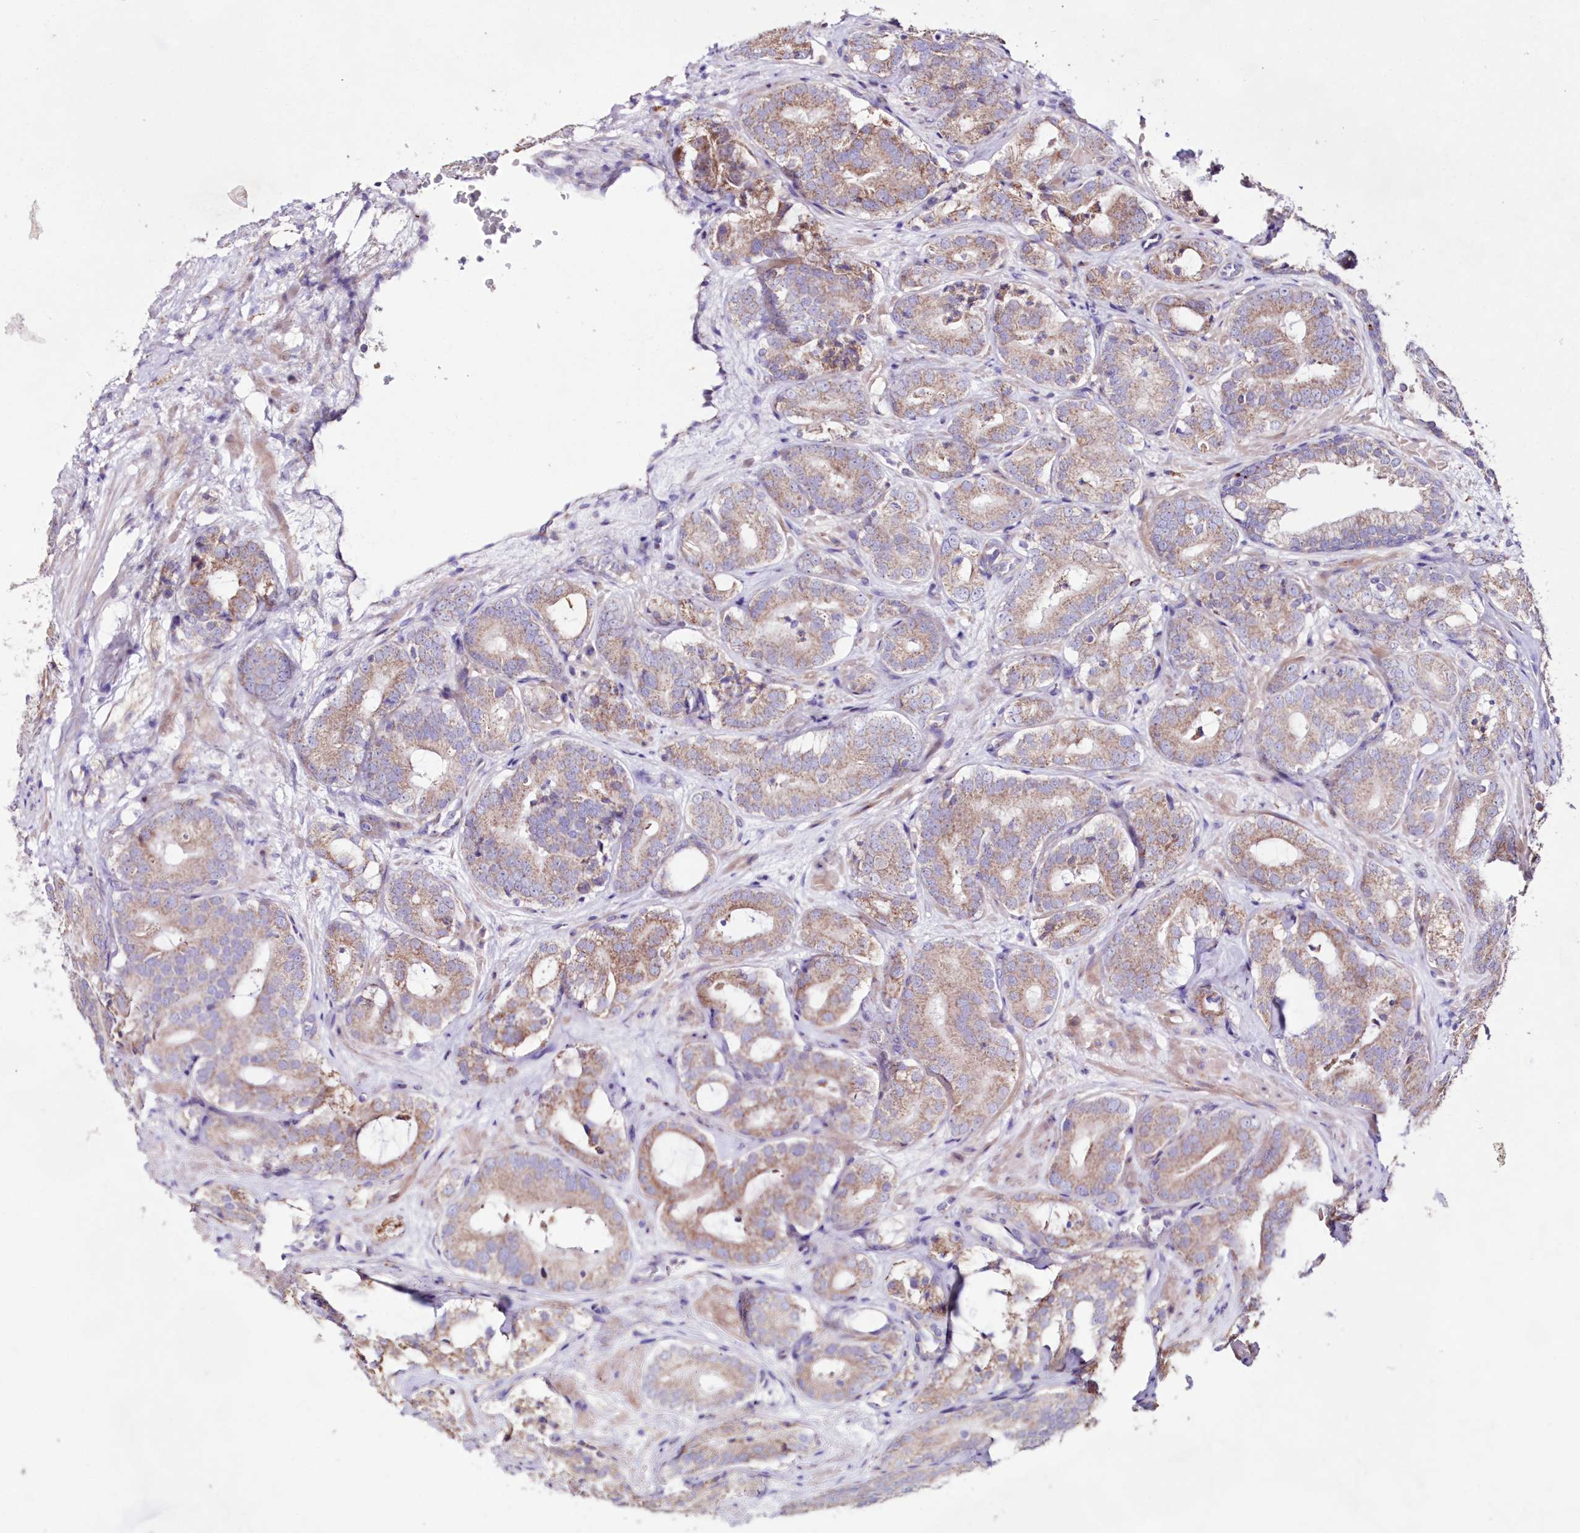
{"staining": {"intensity": "weak", "quantity": ">75%", "location": "cytoplasmic/membranous"}, "tissue": "prostate cancer", "cell_type": "Tumor cells", "image_type": "cancer", "snomed": [{"axis": "morphology", "description": "Adenocarcinoma, High grade"}, {"axis": "topography", "description": "Prostate"}], "caption": "Tumor cells reveal low levels of weak cytoplasmic/membranous expression in about >75% of cells in prostate cancer.", "gene": "HADHB", "patient": {"sex": "male", "age": 57}}